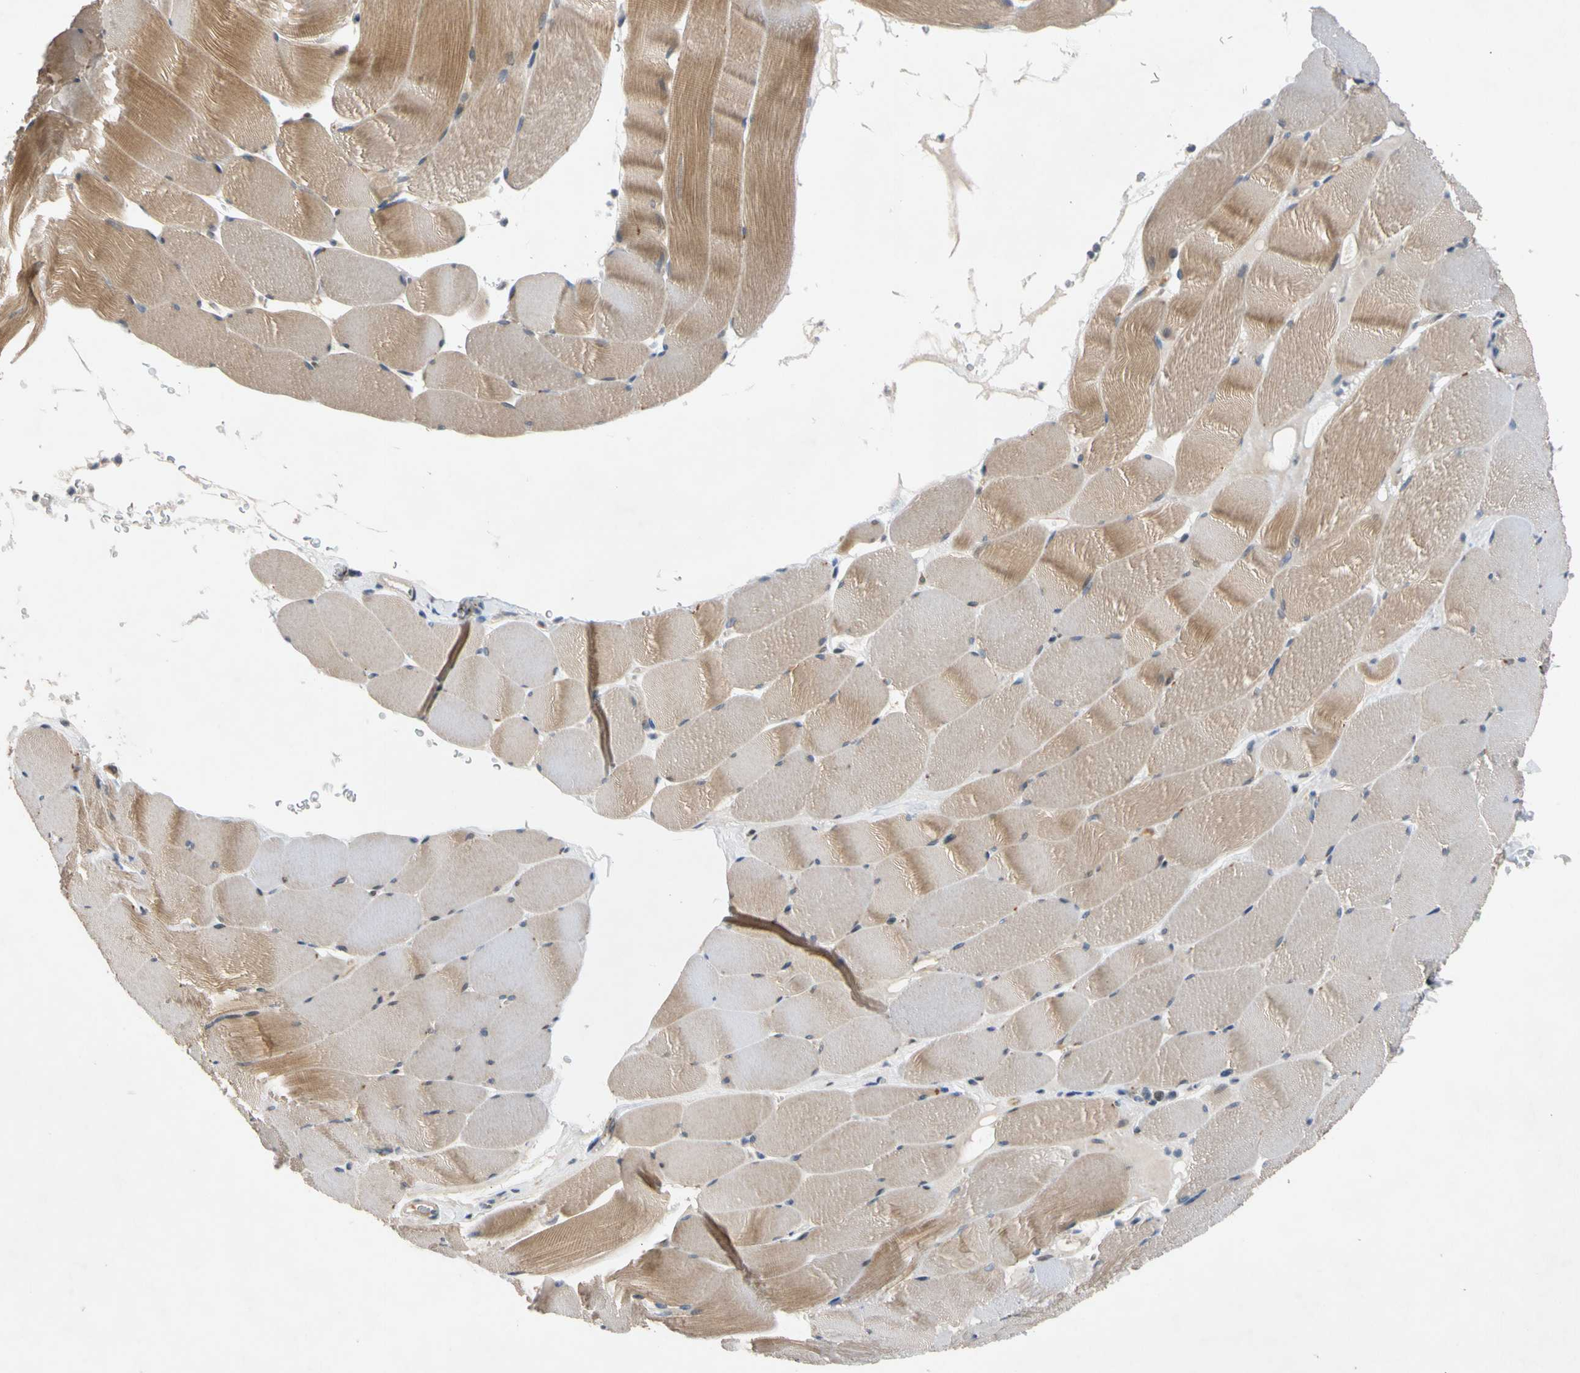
{"staining": {"intensity": "moderate", "quantity": "25%-75%", "location": "cytoplasmic/membranous"}, "tissue": "skeletal muscle", "cell_type": "Myocytes", "image_type": "normal", "snomed": [{"axis": "morphology", "description": "Normal tissue, NOS"}, {"axis": "topography", "description": "Skeletal muscle"}], "caption": "Skeletal muscle stained for a protein (brown) exhibits moderate cytoplasmic/membranous positive expression in approximately 25%-75% of myocytes.", "gene": "CNST", "patient": {"sex": "male", "age": 62}}